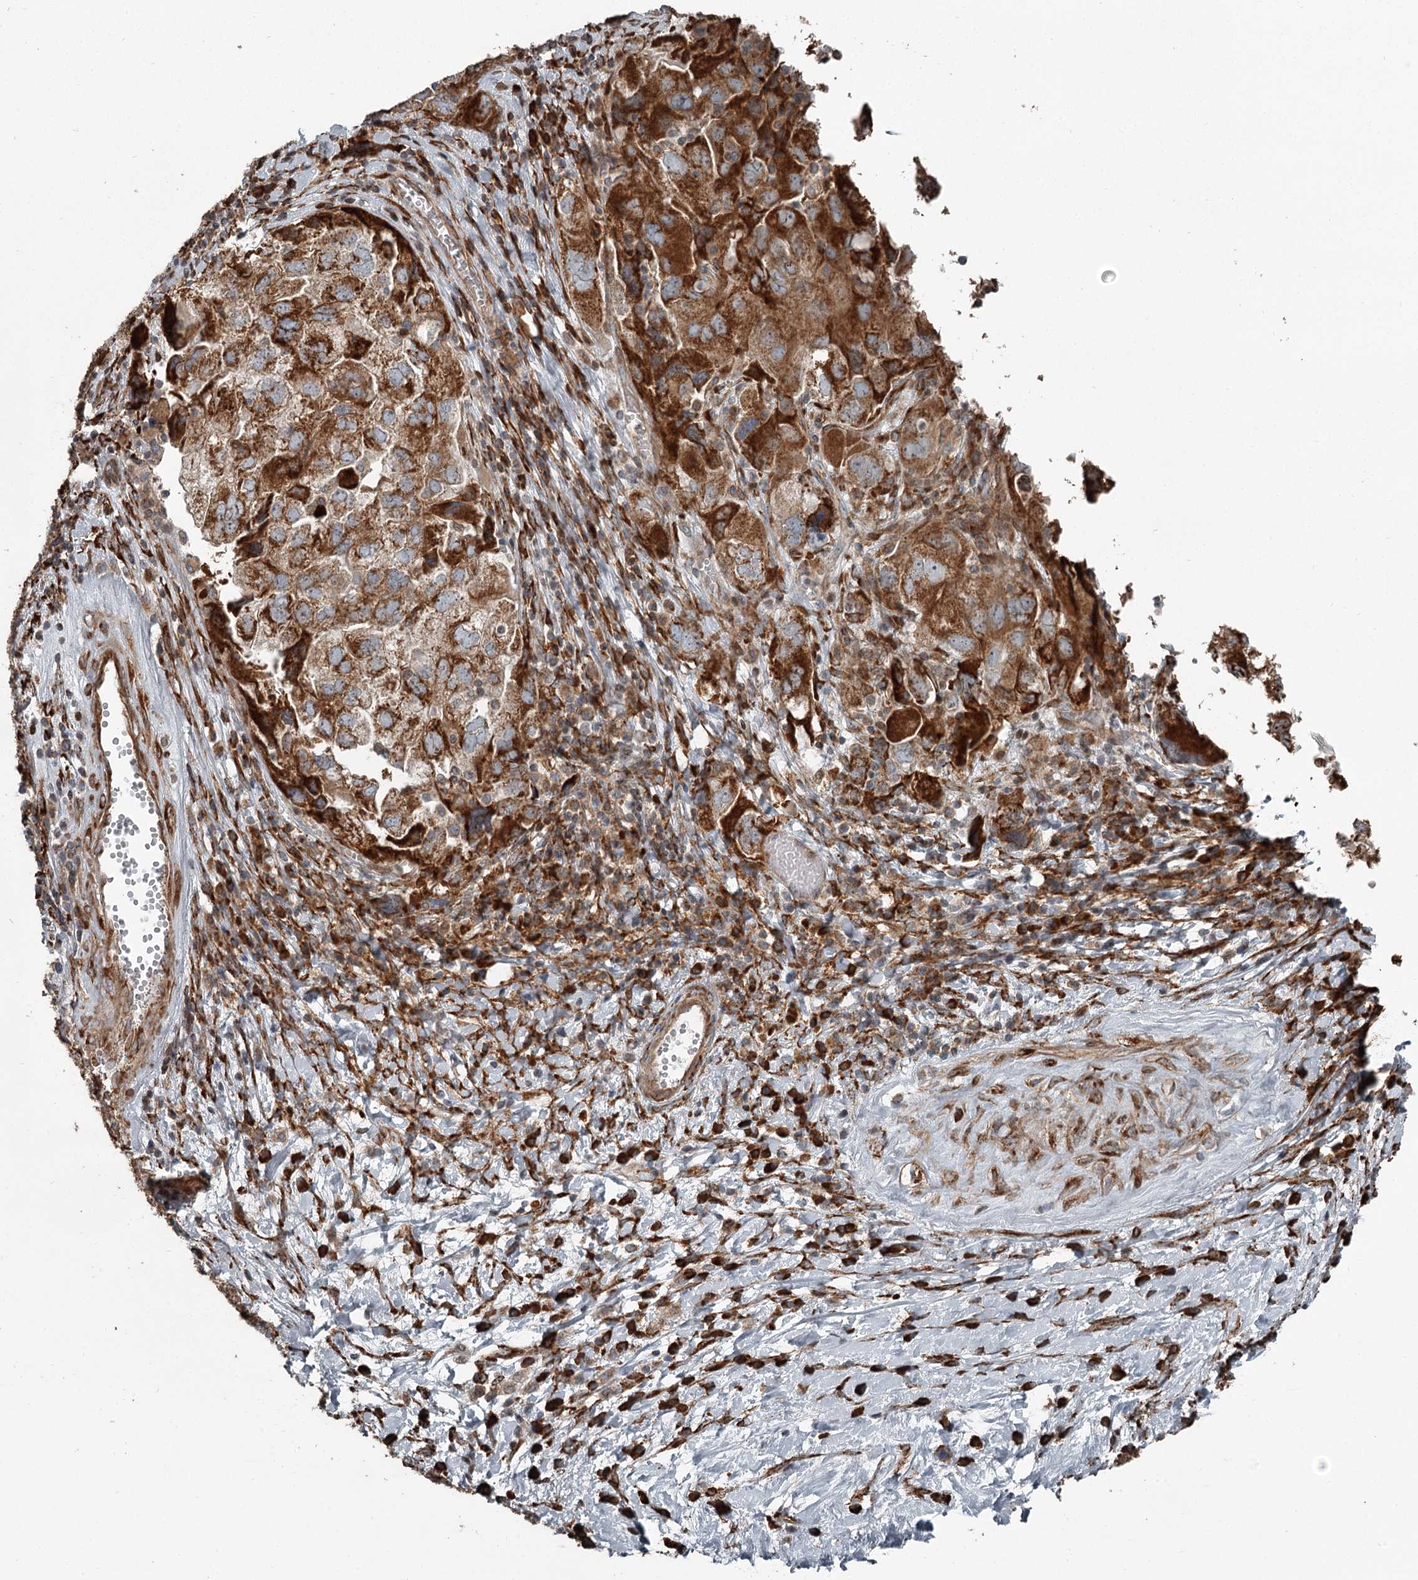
{"staining": {"intensity": "strong", "quantity": ">75%", "location": "cytoplasmic/membranous"}, "tissue": "ovarian cancer", "cell_type": "Tumor cells", "image_type": "cancer", "snomed": [{"axis": "morphology", "description": "Carcinoma, NOS"}, {"axis": "morphology", "description": "Cystadenocarcinoma, serous, NOS"}, {"axis": "topography", "description": "Ovary"}], "caption": "Ovarian cancer (carcinoma) was stained to show a protein in brown. There is high levels of strong cytoplasmic/membranous expression in approximately >75% of tumor cells.", "gene": "RASSF8", "patient": {"sex": "female", "age": 69}}